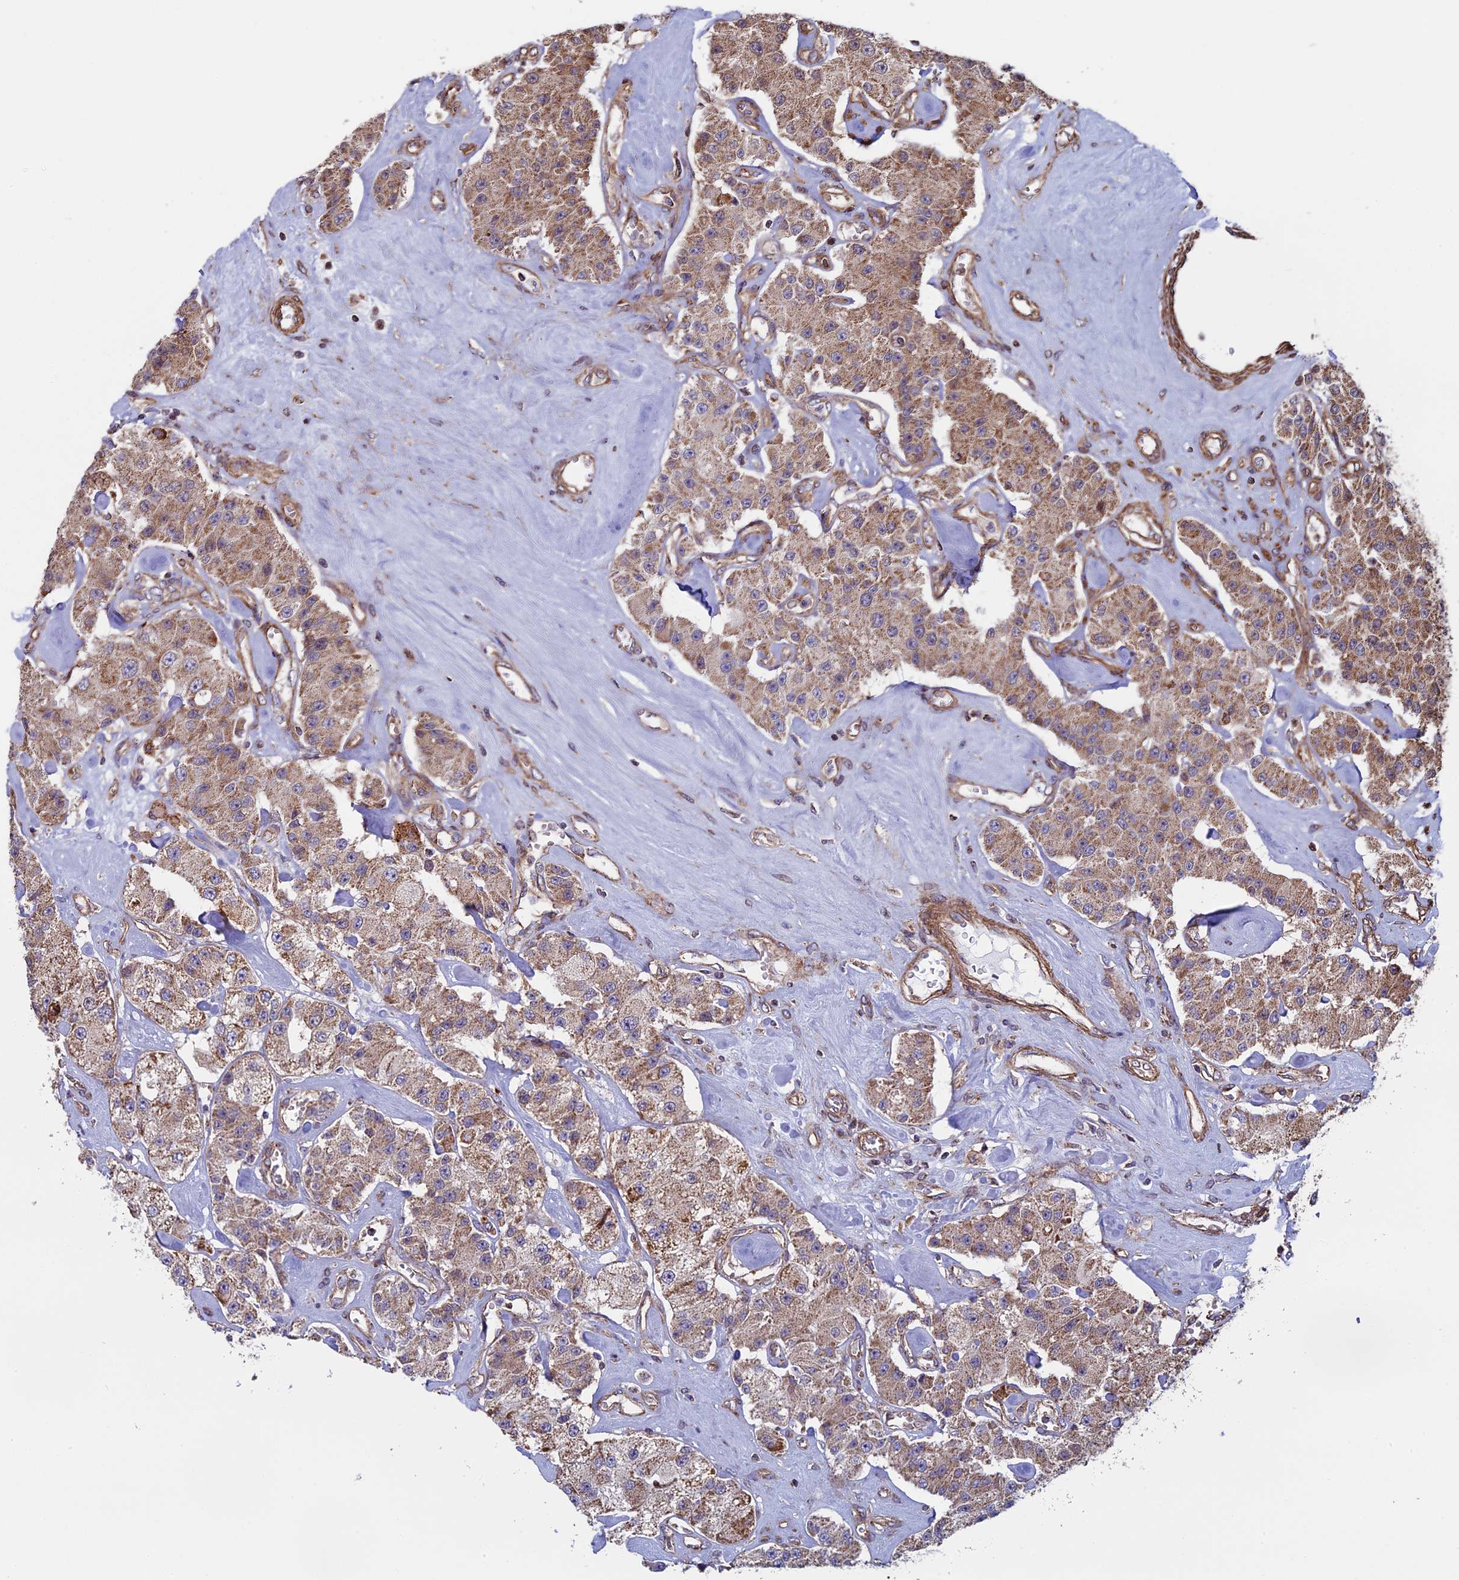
{"staining": {"intensity": "moderate", "quantity": ">75%", "location": "cytoplasmic/membranous"}, "tissue": "carcinoid", "cell_type": "Tumor cells", "image_type": "cancer", "snomed": [{"axis": "morphology", "description": "Carcinoid, malignant, NOS"}, {"axis": "topography", "description": "Pancreas"}], "caption": "IHC (DAB (3,3'-diaminobenzidine)) staining of carcinoid shows moderate cytoplasmic/membranous protein staining in about >75% of tumor cells.", "gene": "CCDC8", "patient": {"sex": "male", "age": 41}}